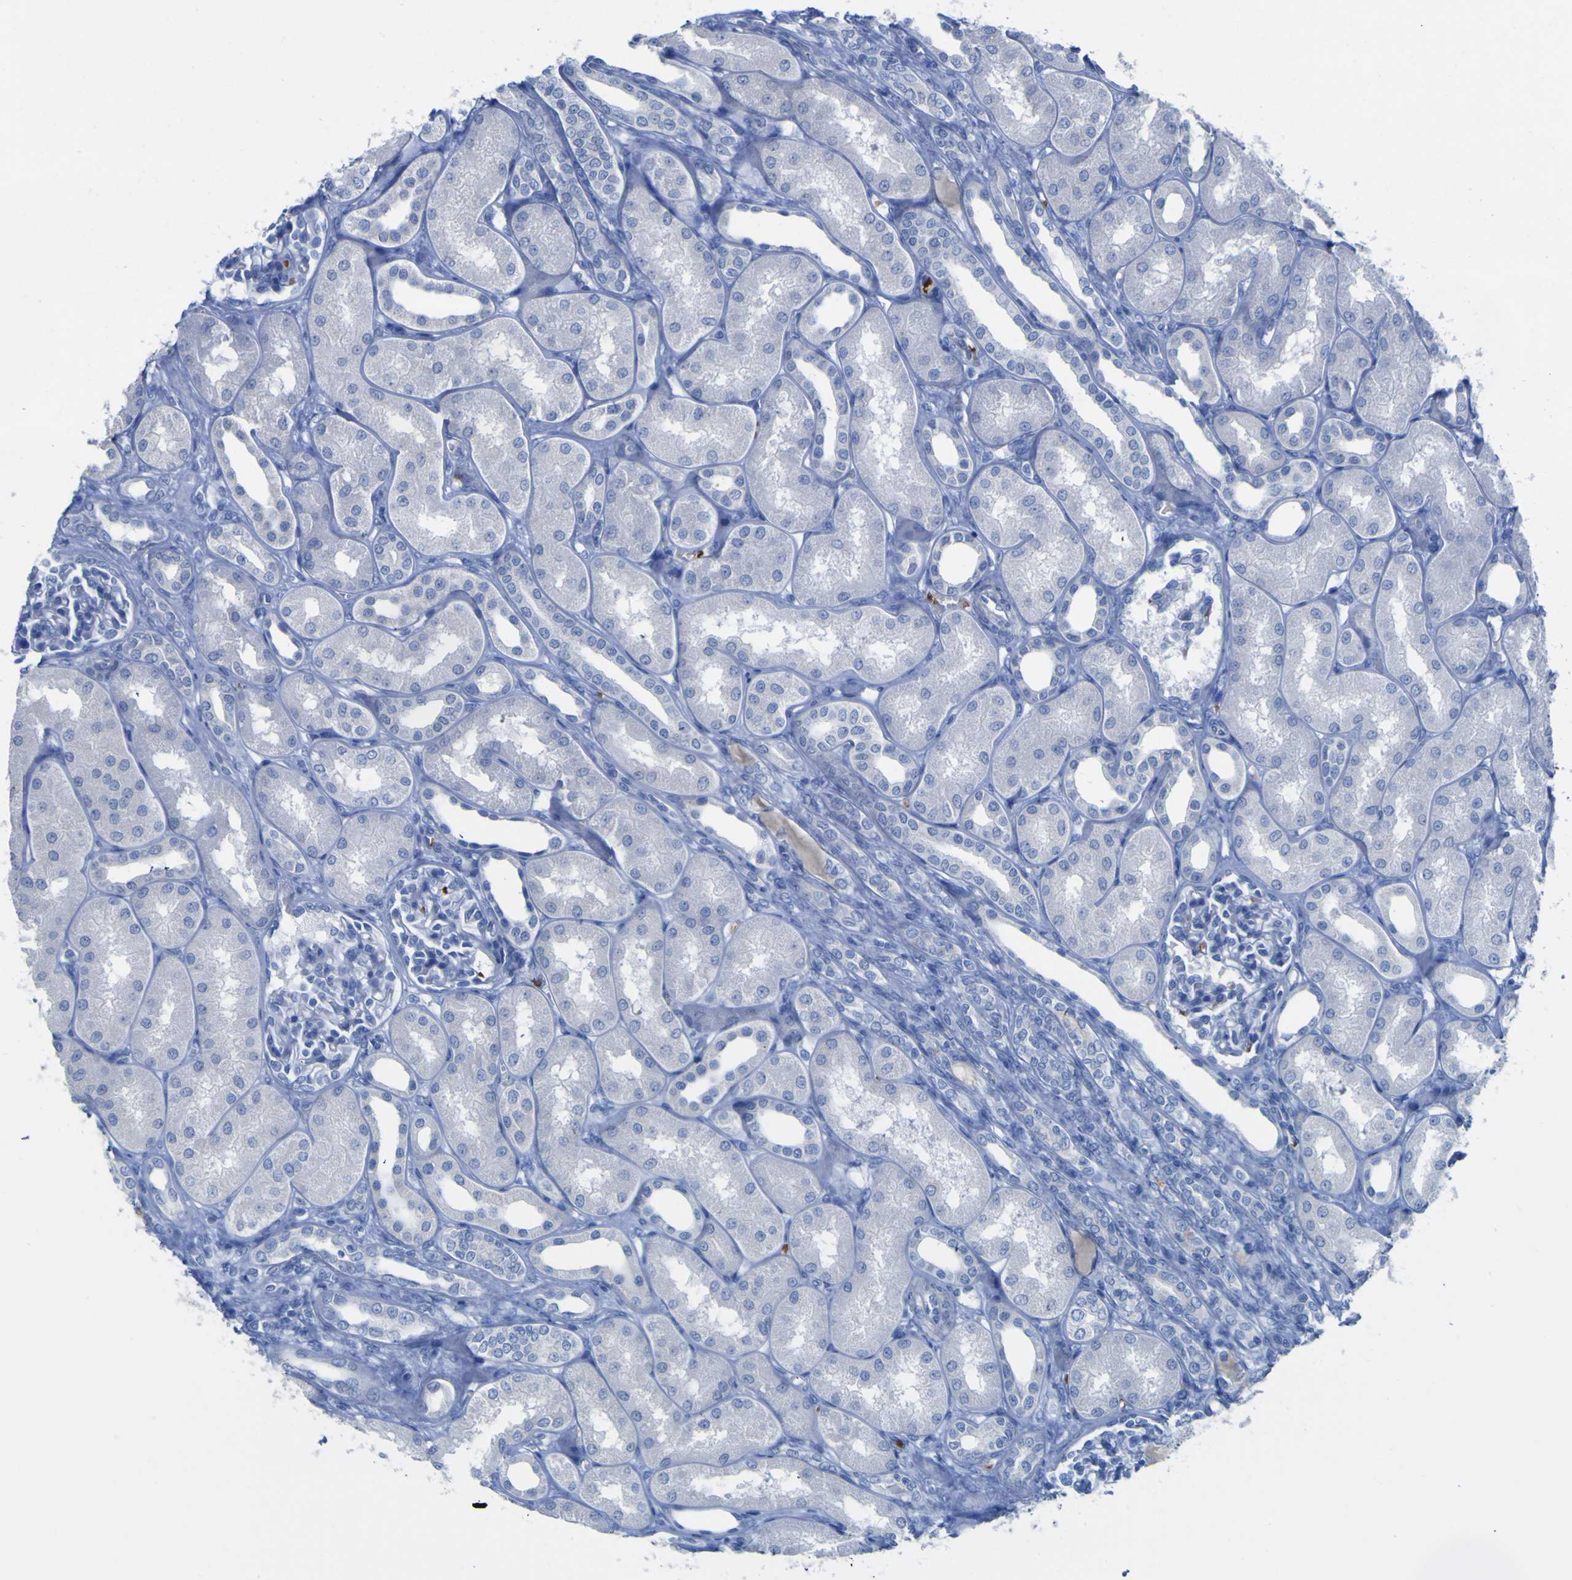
{"staining": {"intensity": "negative", "quantity": "none", "location": "none"}, "tissue": "kidney", "cell_type": "Cells in glomeruli", "image_type": "normal", "snomed": [{"axis": "morphology", "description": "Normal tissue, NOS"}, {"axis": "topography", "description": "Kidney"}], "caption": "Immunohistochemistry (IHC) histopathology image of normal kidney: kidney stained with DAB shows no significant protein staining in cells in glomeruli.", "gene": "GCM1", "patient": {"sex": "male", "age": 7}}